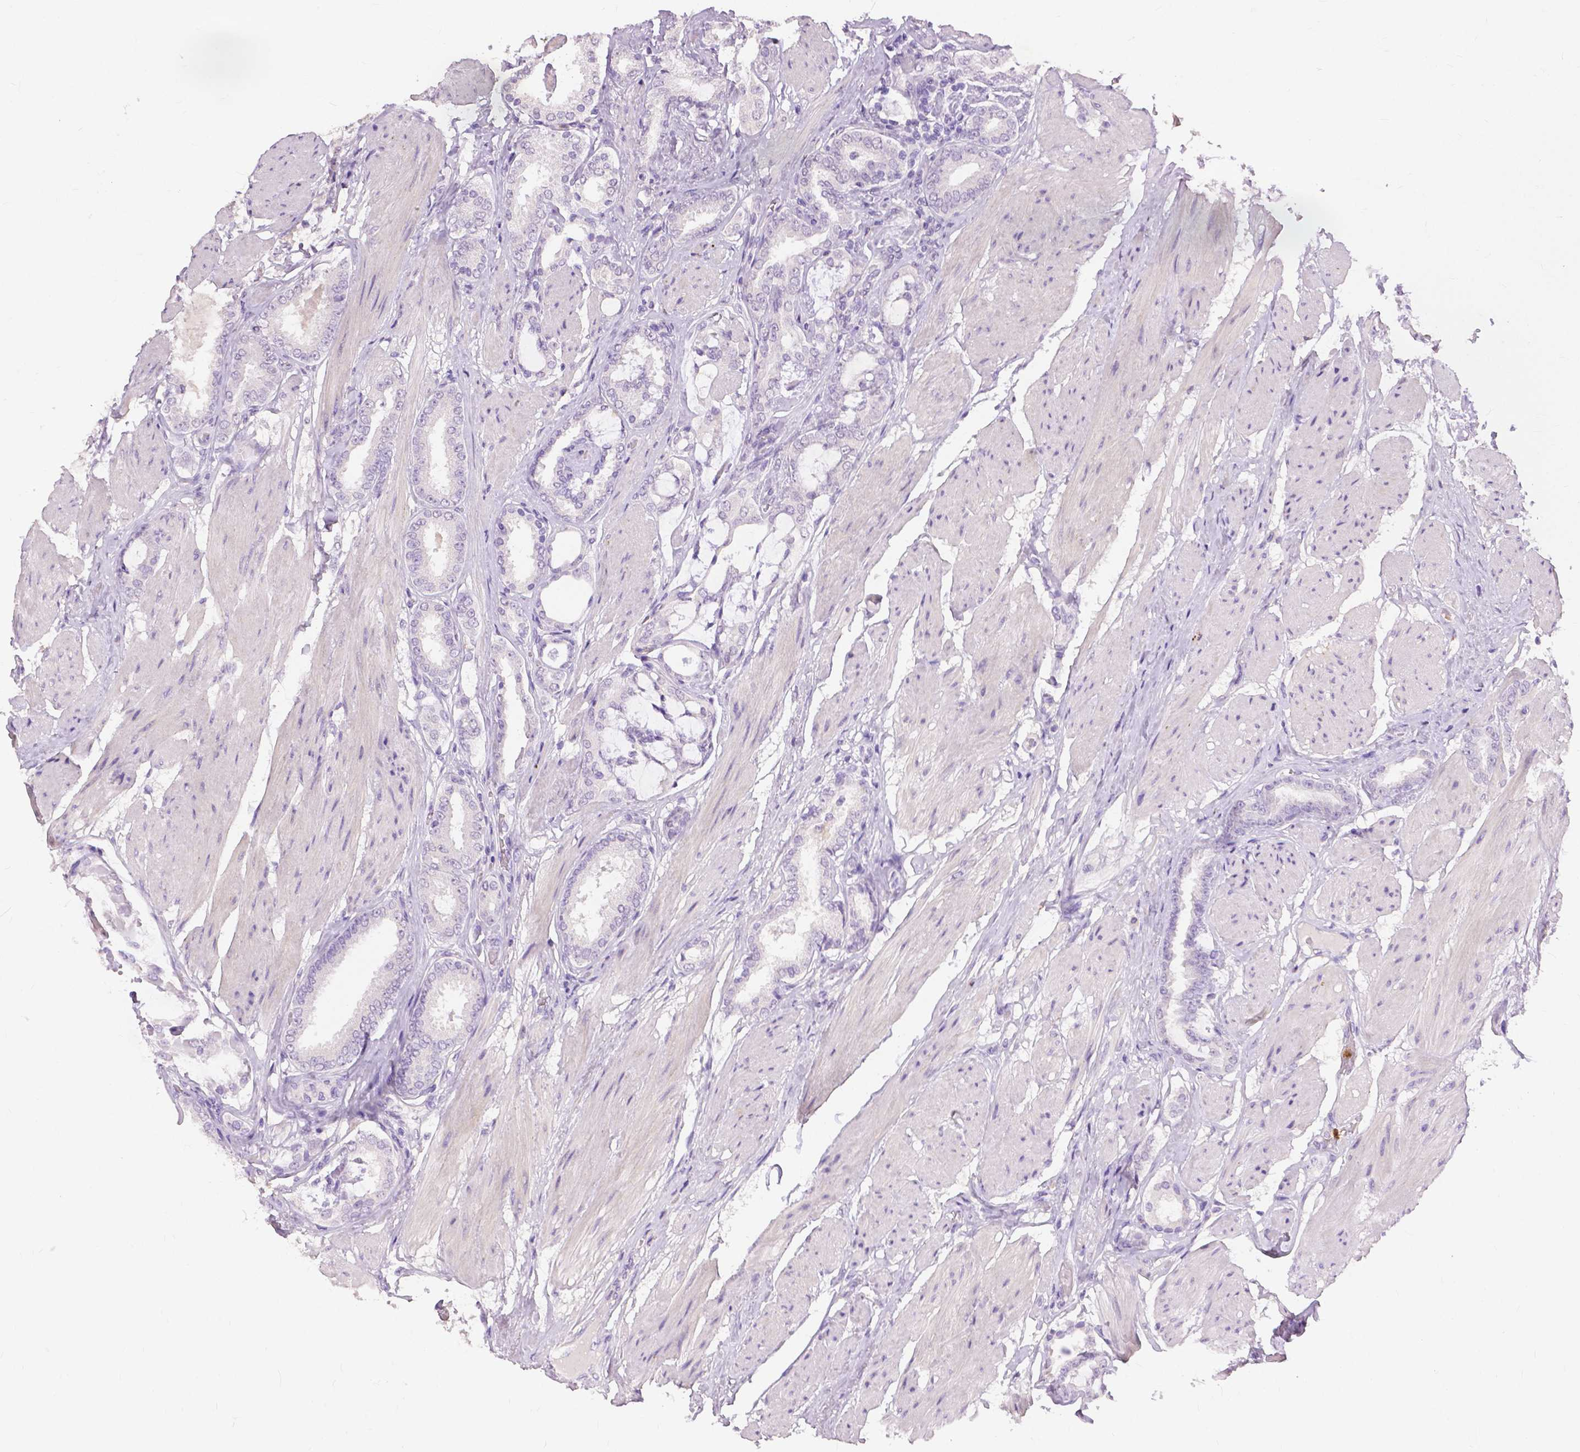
{"staining": {"intensity": "negative", "quantity": "none", "location": "none"}, "tissue": "prostate cancer", "cell_type": "Tumor cells", "image_type": "cancer", "snomed": [{"axis": "morphology", "description": "Adenocarcinoma, High grade"}, {"axis": "topography", "description": "Prostate"}], "caption": "An immunohistochemistry (IHC) histopathology image of high-grade adenocarcinoma (prostate) is shown. There is no staining in tumor cells of high-grade adenocarcinoma (prostate).", "gene": "CXCR2", "patient": {"sex": "male", "age": 63}}